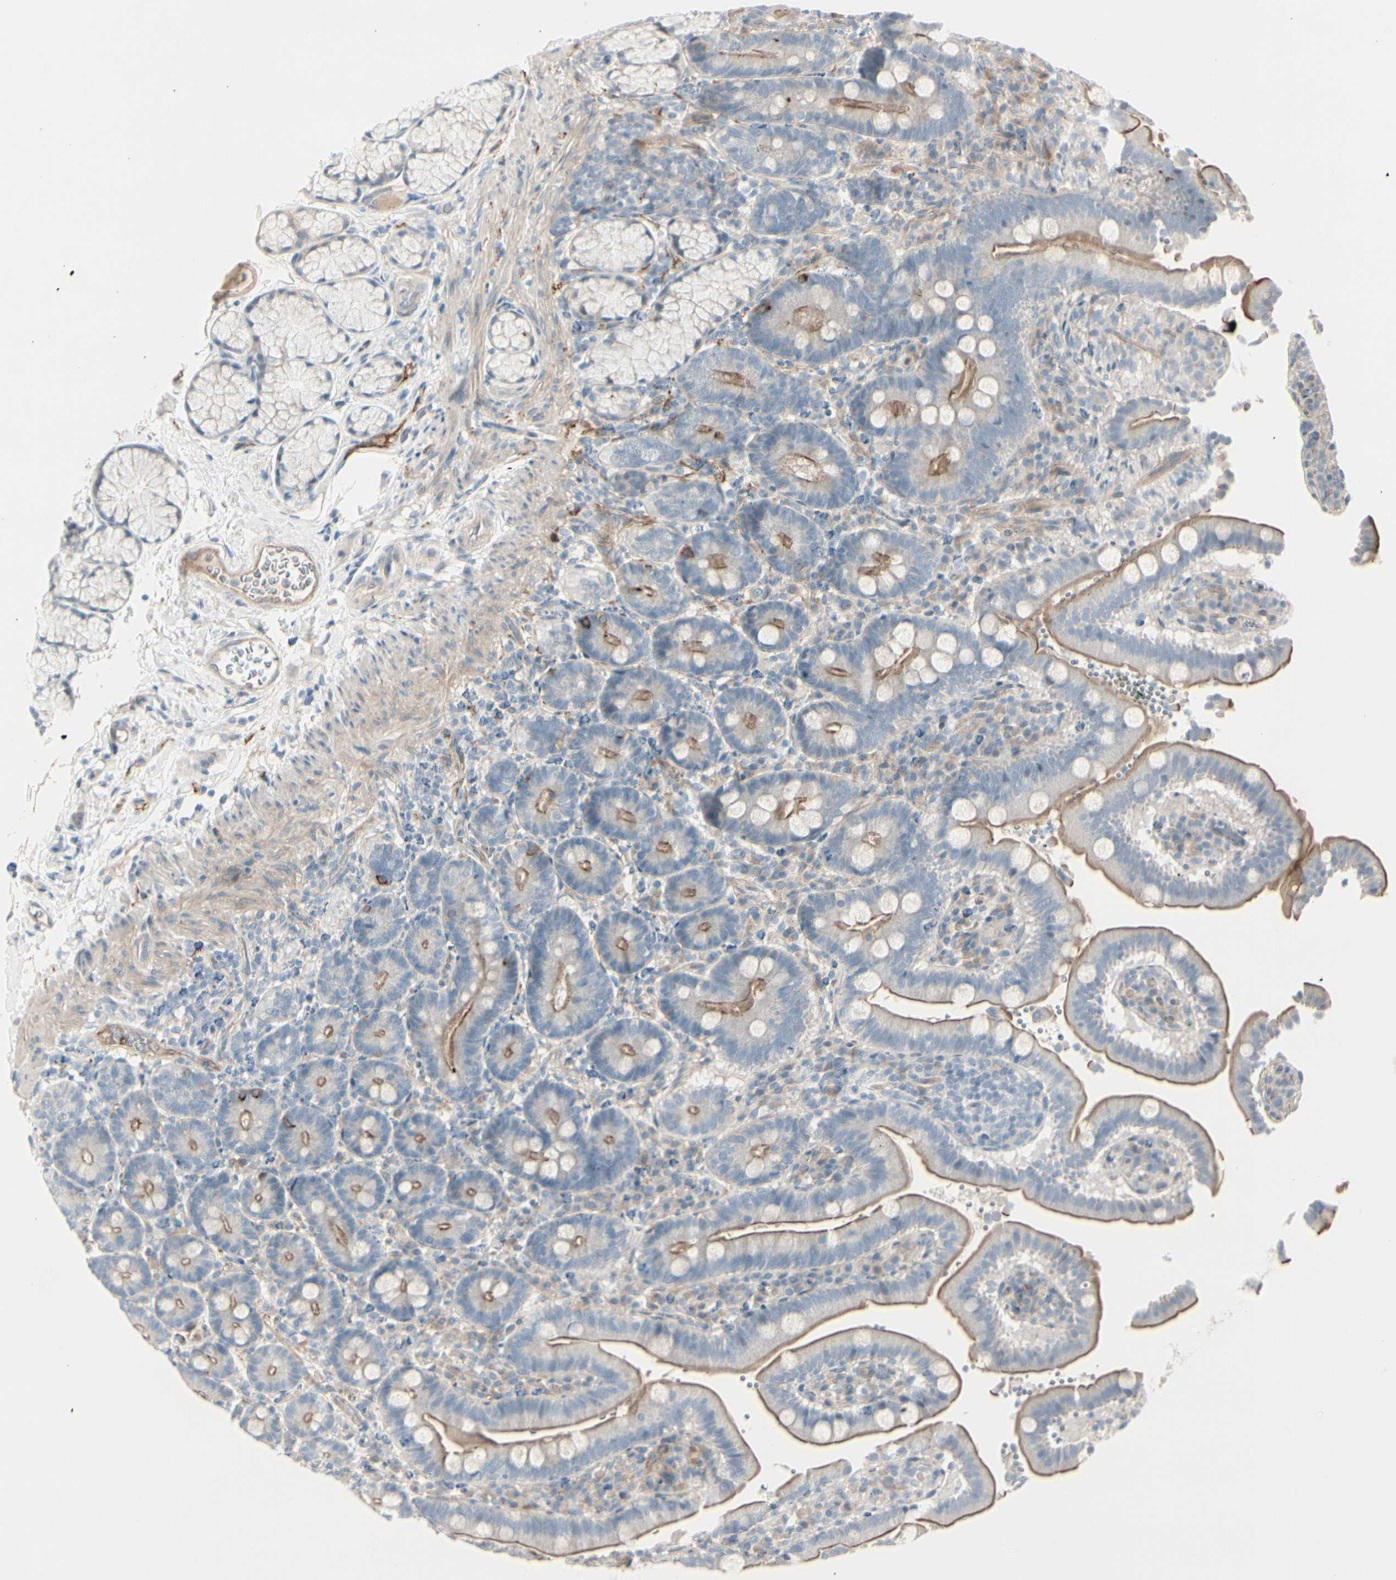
{"staining": {"intensity": "moderate", "quantity": ">75%", "location": "cytoplasmic/membranous"}, "tissue": "duodenum", "cell_type": "Glandular cells", "image_type": "normal", "snomed": [{"axis": "morphology", "description": "Normal tissue, NOS"}, {"axis": "topography", "description": "Small intestine, NOS"}], "caption": "Protein expression analysis of benign human duodenum reveals moderate cytoplasmic/membranous staining in about >75% of glandular cells. (DAB IHC with brightfield microscopy, high magnification).", "gene": "CACNA2D1", "patient": {"sex": "female", "age": 71}}